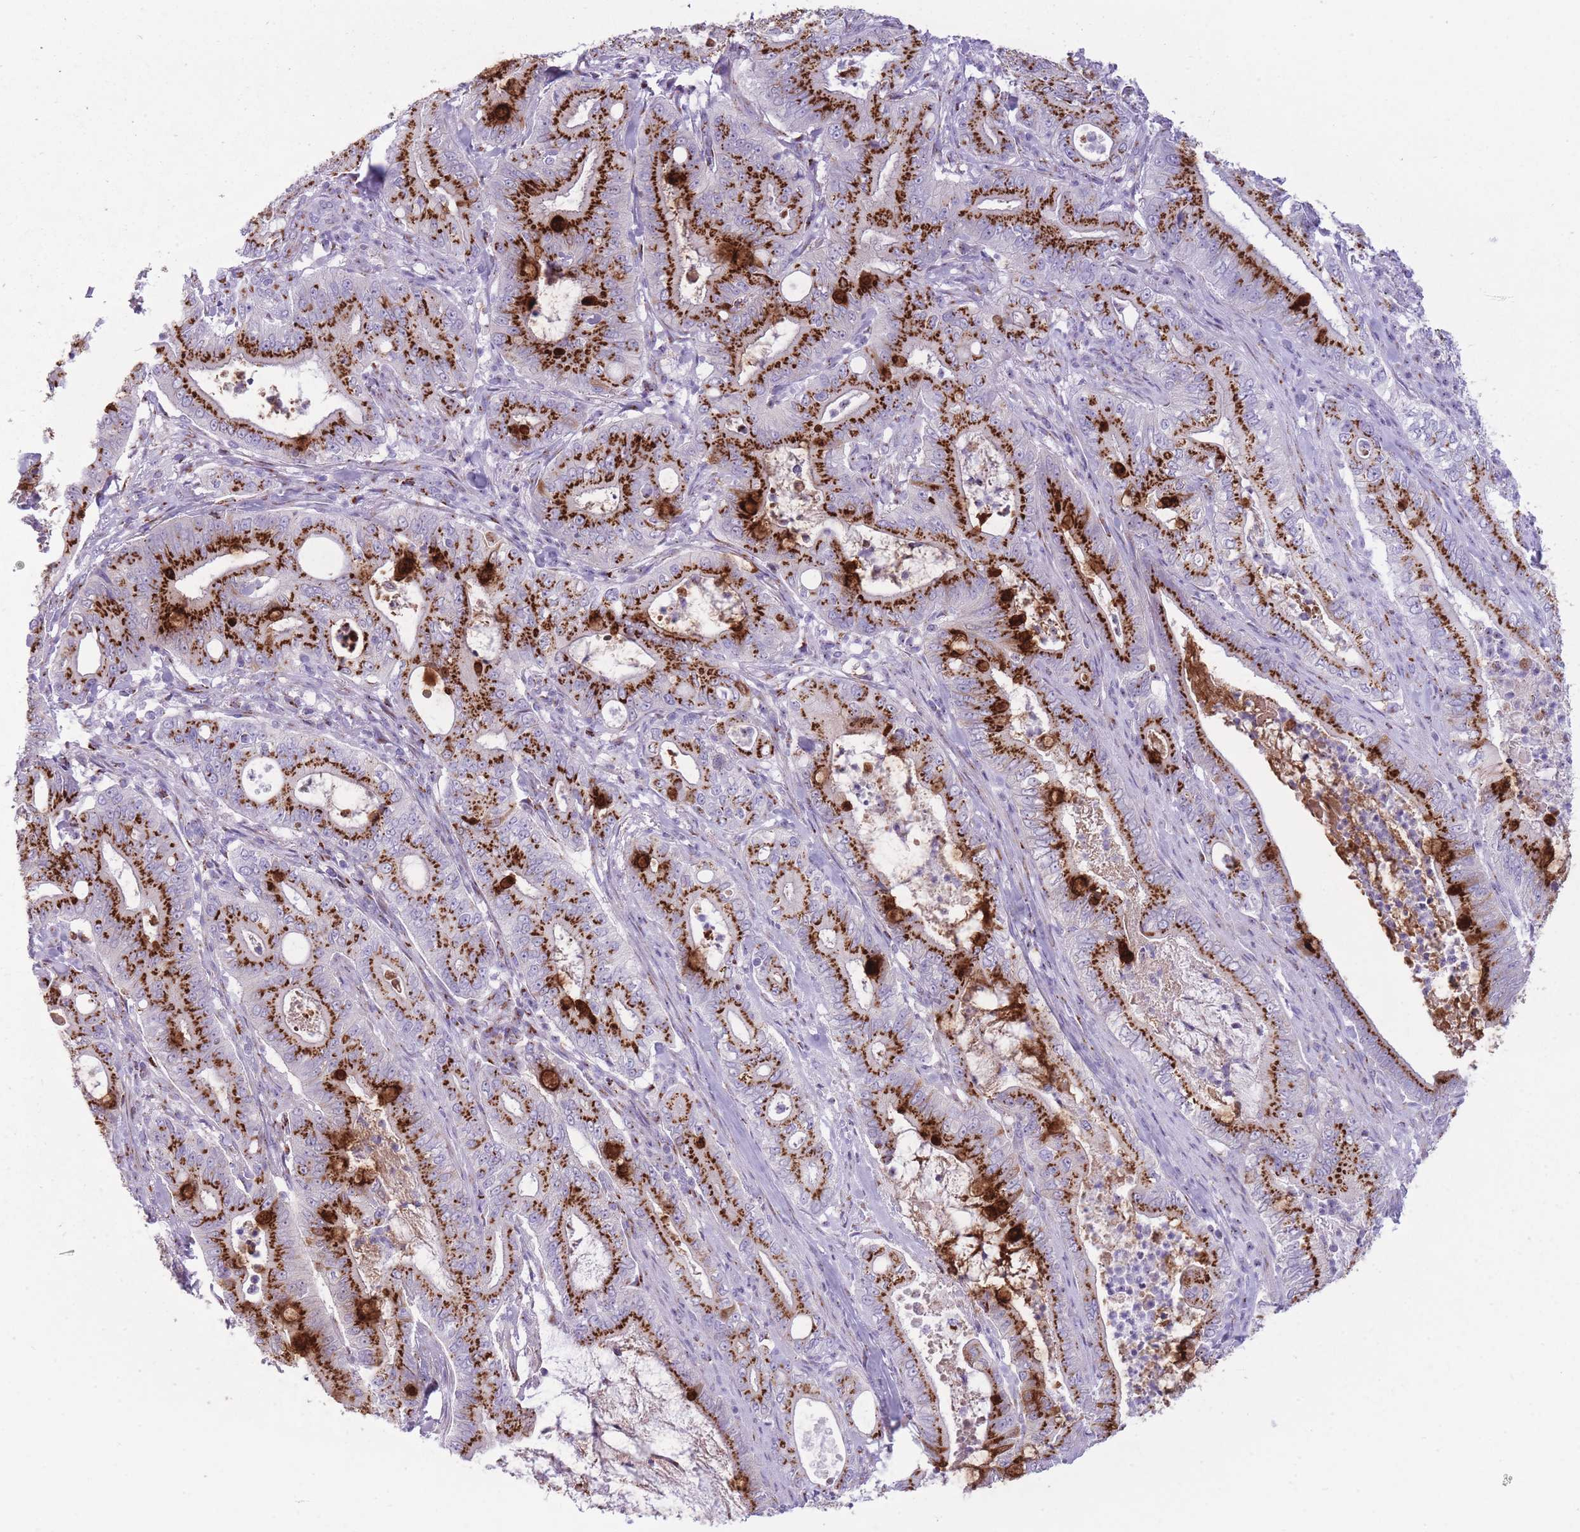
{"staining": {"intensity": "strong", "quantity": ">75%", "location": "cytoplasmic/membranous"}, "tissue": "pancreatic cancer", "cell_type": "Tumor cells", "image_type": "cancer", "snomed": [{"axis": "morphology", "description": "Adenocarcinoma, NOS"}, {"axis": "topography", "description": "Pancreas"}], "caption": "This is a micrograph of IHC staining of adenocarcinoma (pancreatic), which shows strong positivity in the cytoplasmic/membranous of tumor cells.", "gene": "B4GALT2", "patient": {"sex": "male", "age": 71}}